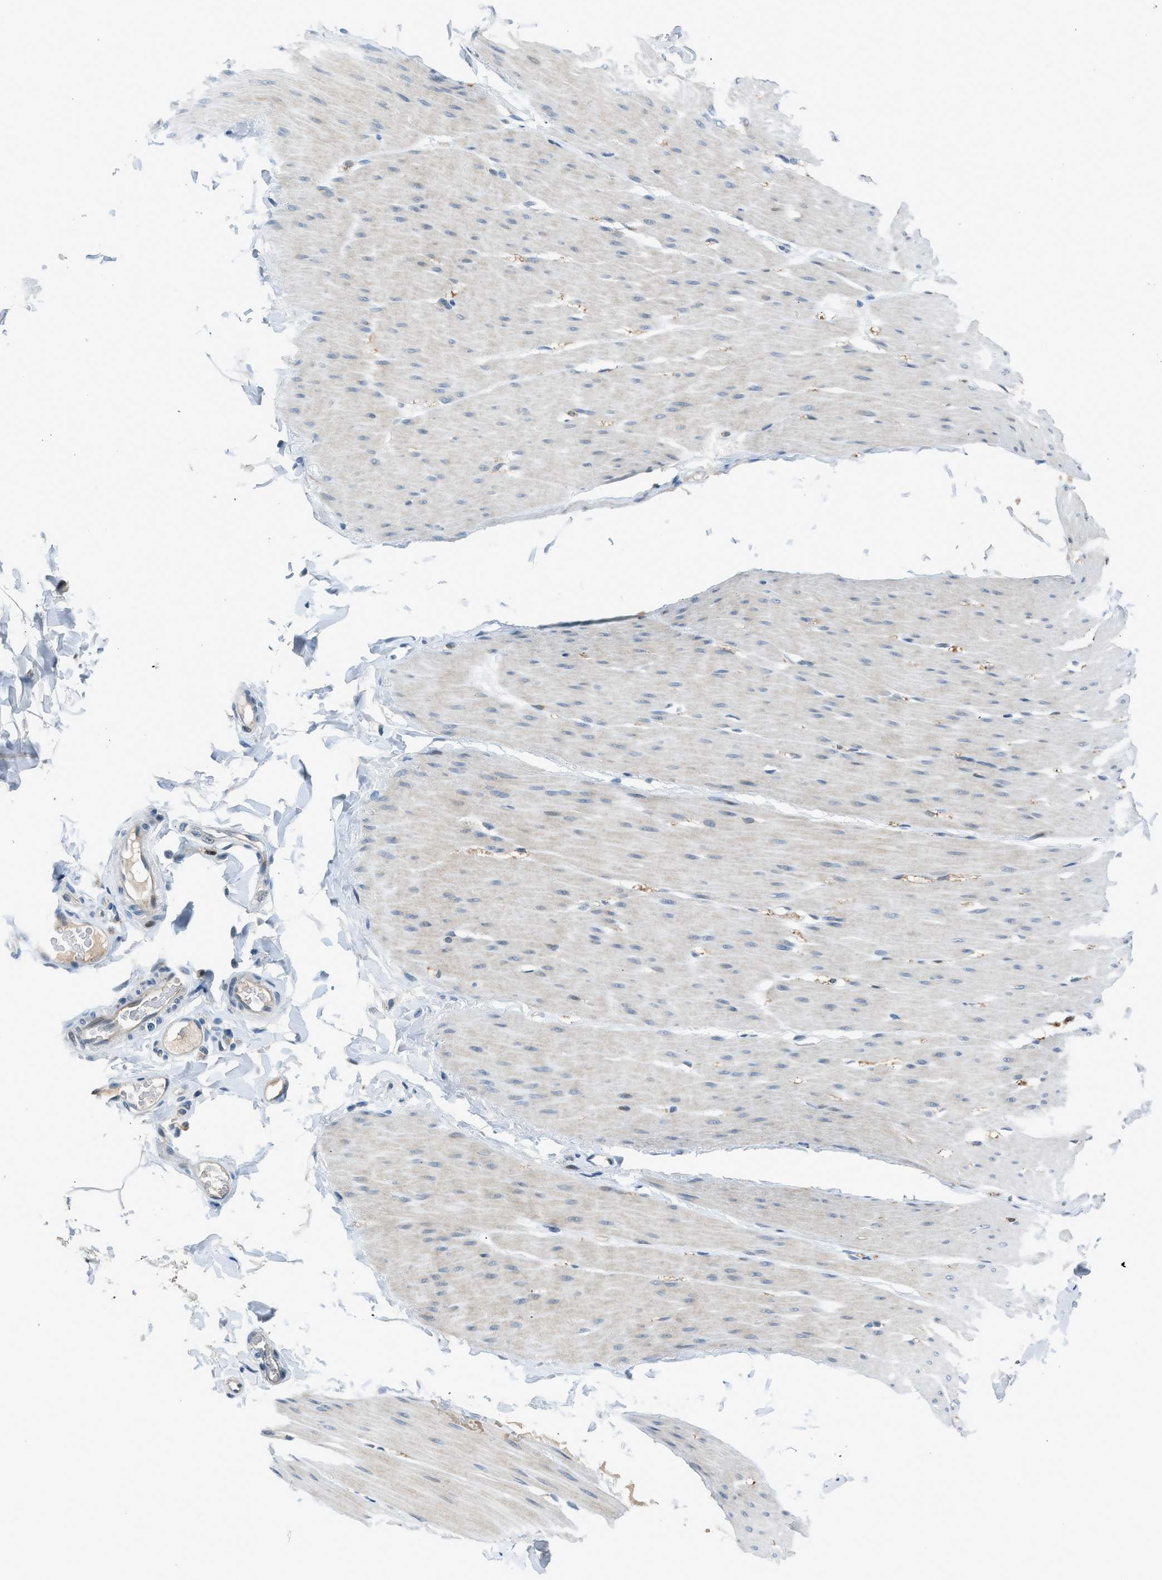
{"staining": {"intensity": "negative", "quantity": "none", "location": "none"}, "tissue": "smooth muscle", "cell_type": "Smooth muscle cells", "image_type": "normal", "snomed": [{"axis": "morphology", "description": "Normal tissue, NOS"}, {"axis": "topography", "description": "Smooth muscle"}, {"axis": "topography", "description": "Colon"}], "caption": "DAB immunohistochemical staining of normal smooth muscle exhibits no significant expression in smooth muscle cells.", "gene": "RNF41", "patient": {"sex": "male", "age": 67}}